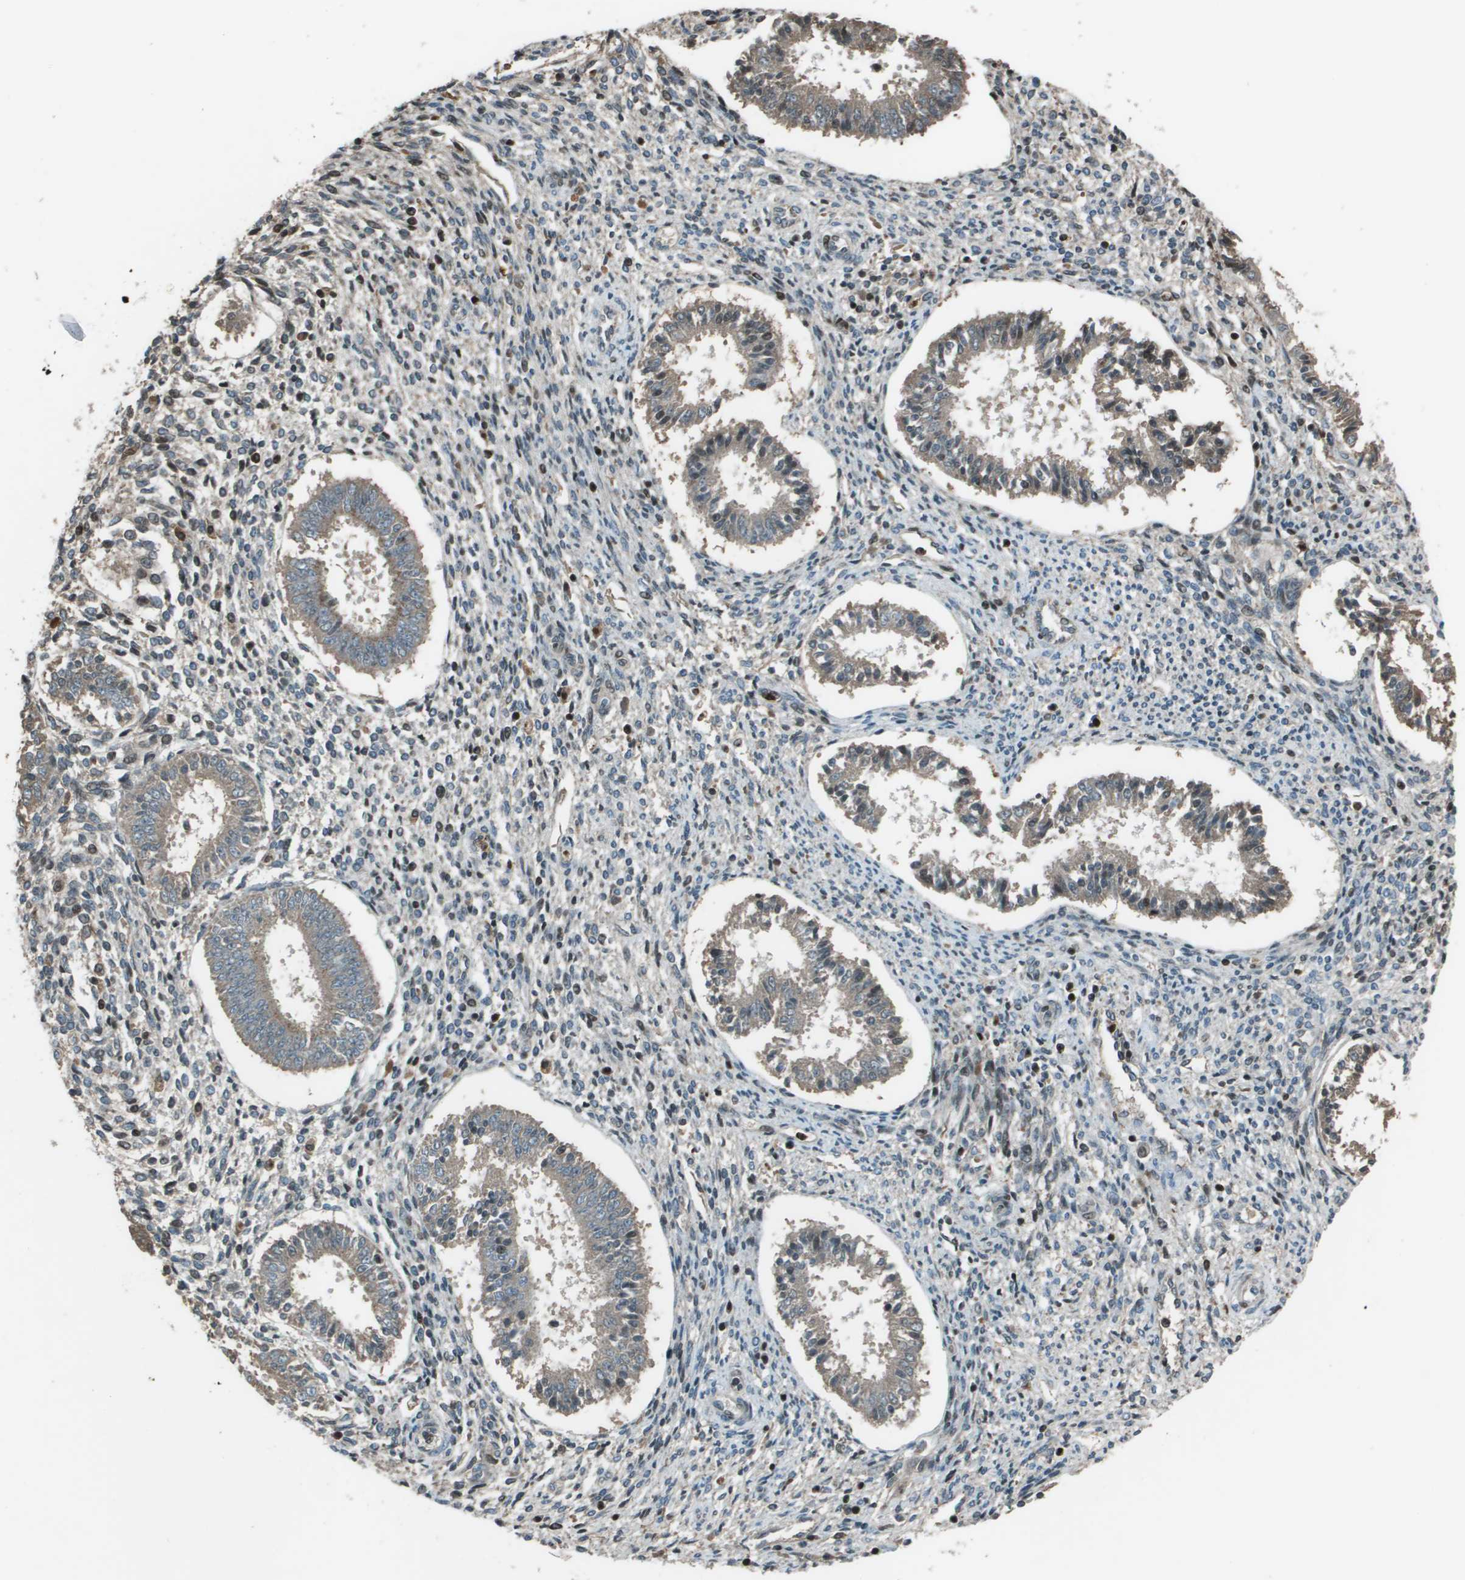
{"staining": {"intensity": "moderate", "quantity": "<25%", "location": "nuclear"}, "tissue": "endometrium", "cell_type": "Cells in endometrial stroma", "image_type": "normal", "snomed": [{"axis": "morphology", "description": "Normal tissue, NOS"}, {"axis": "topography", "description": "Endometrium"}], "caption": "A brown stain highlights moderate nuclear staining of a protein in cells in endometrial stroma of benign human endometrium.", "gene": "CXCL12", "patient": {"sex": "female", "age": 35}}